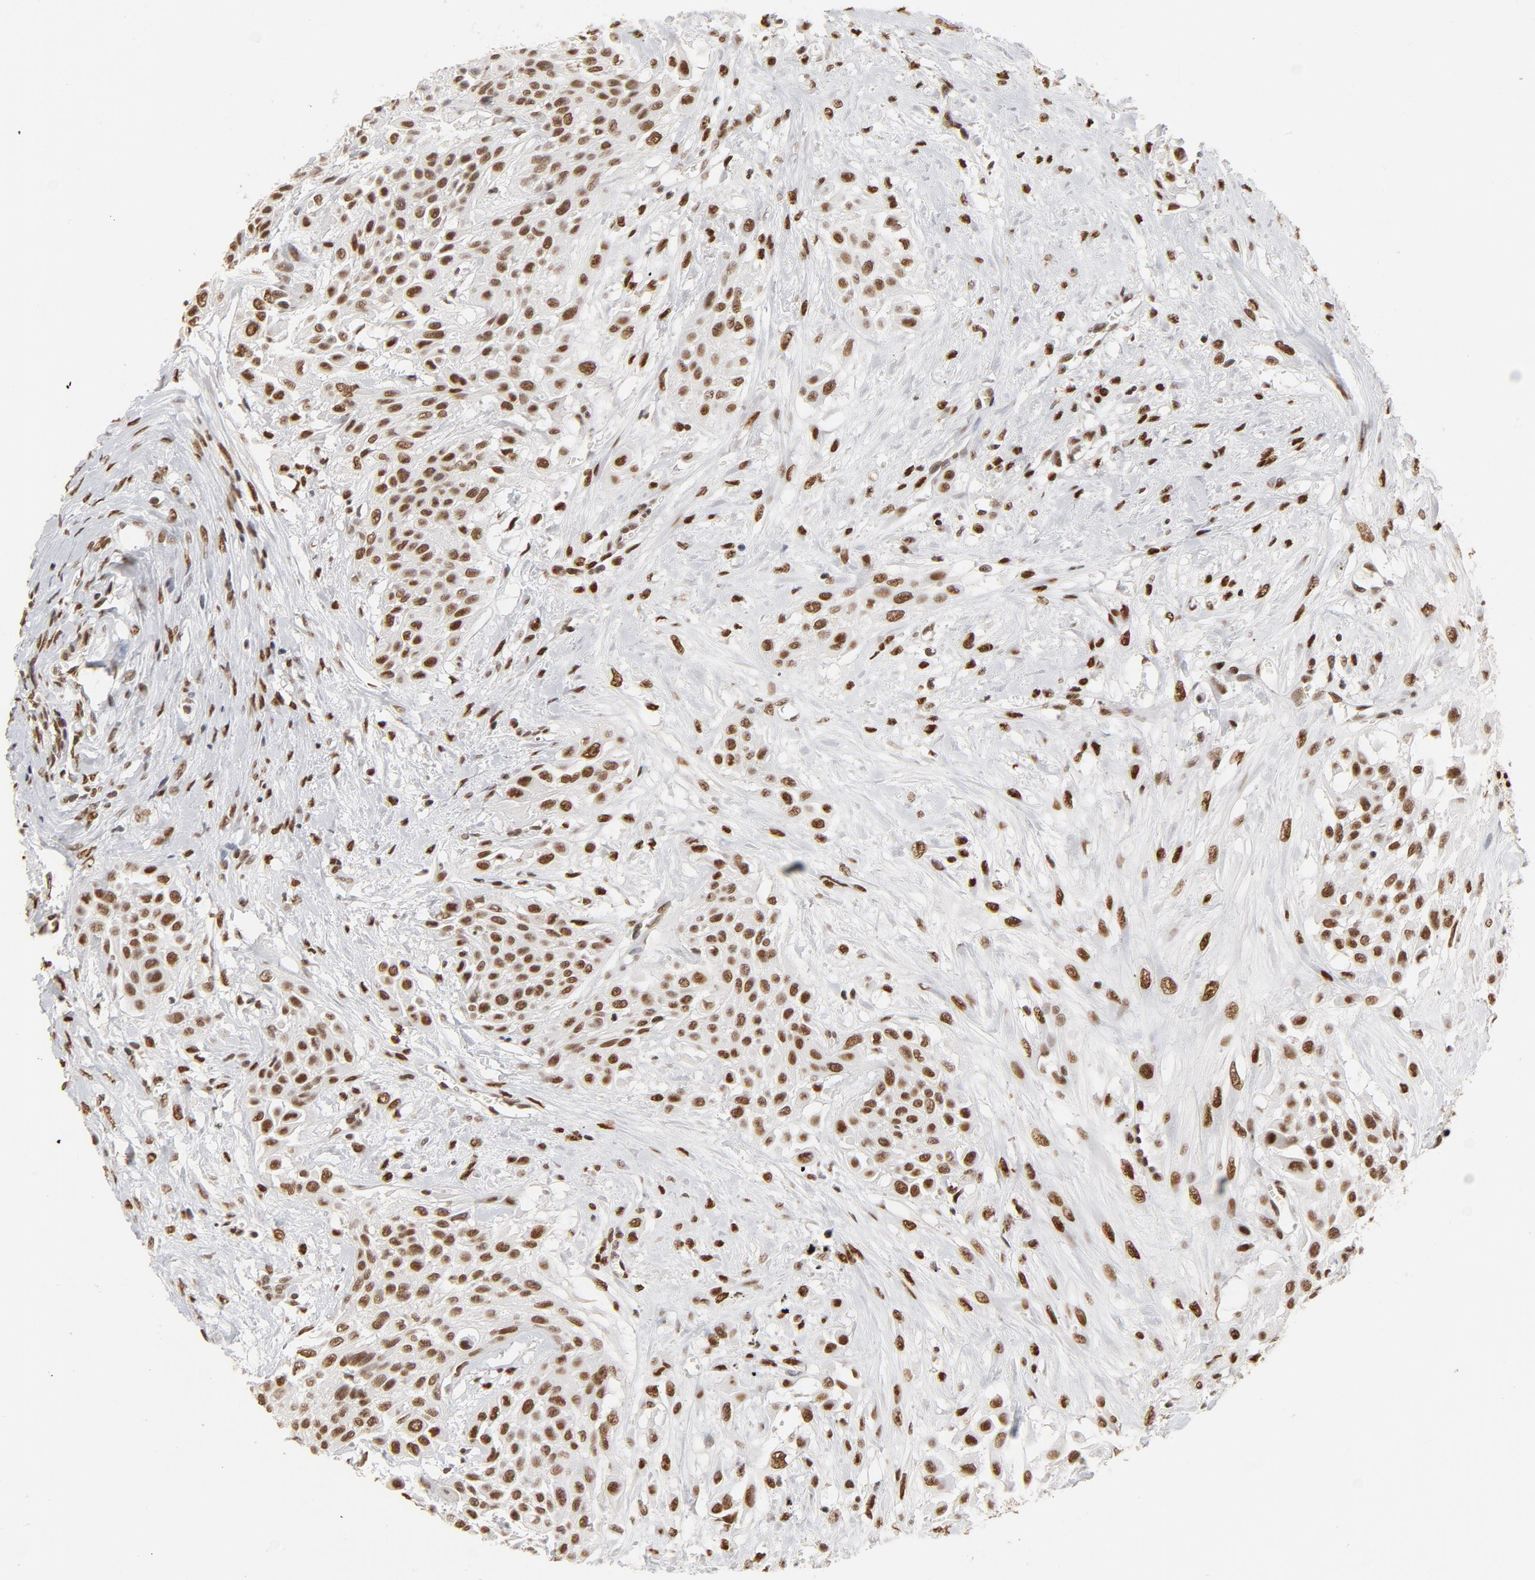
{"staining": {"intensity": "moderate", "quantity": ">75%", "location": "nuclear"}, "tissue": "urothelial cancer", "cell_type": "Tumor cells", "image_type": "cancer", "snomed": [{"axis": "morphology", "description": "Urothelial carcinoma, High grade"}, {"axis": "topography", "description": "Urinary bladder"}], "caption": "Human high-grade urothelial carcinoma stained with a brown dye exhibits moderate nuclear positive positivity in approximately >75% of tumor cells.", "gene": "TP53BP1", "patient": {"sex": "male", "age": 57}}